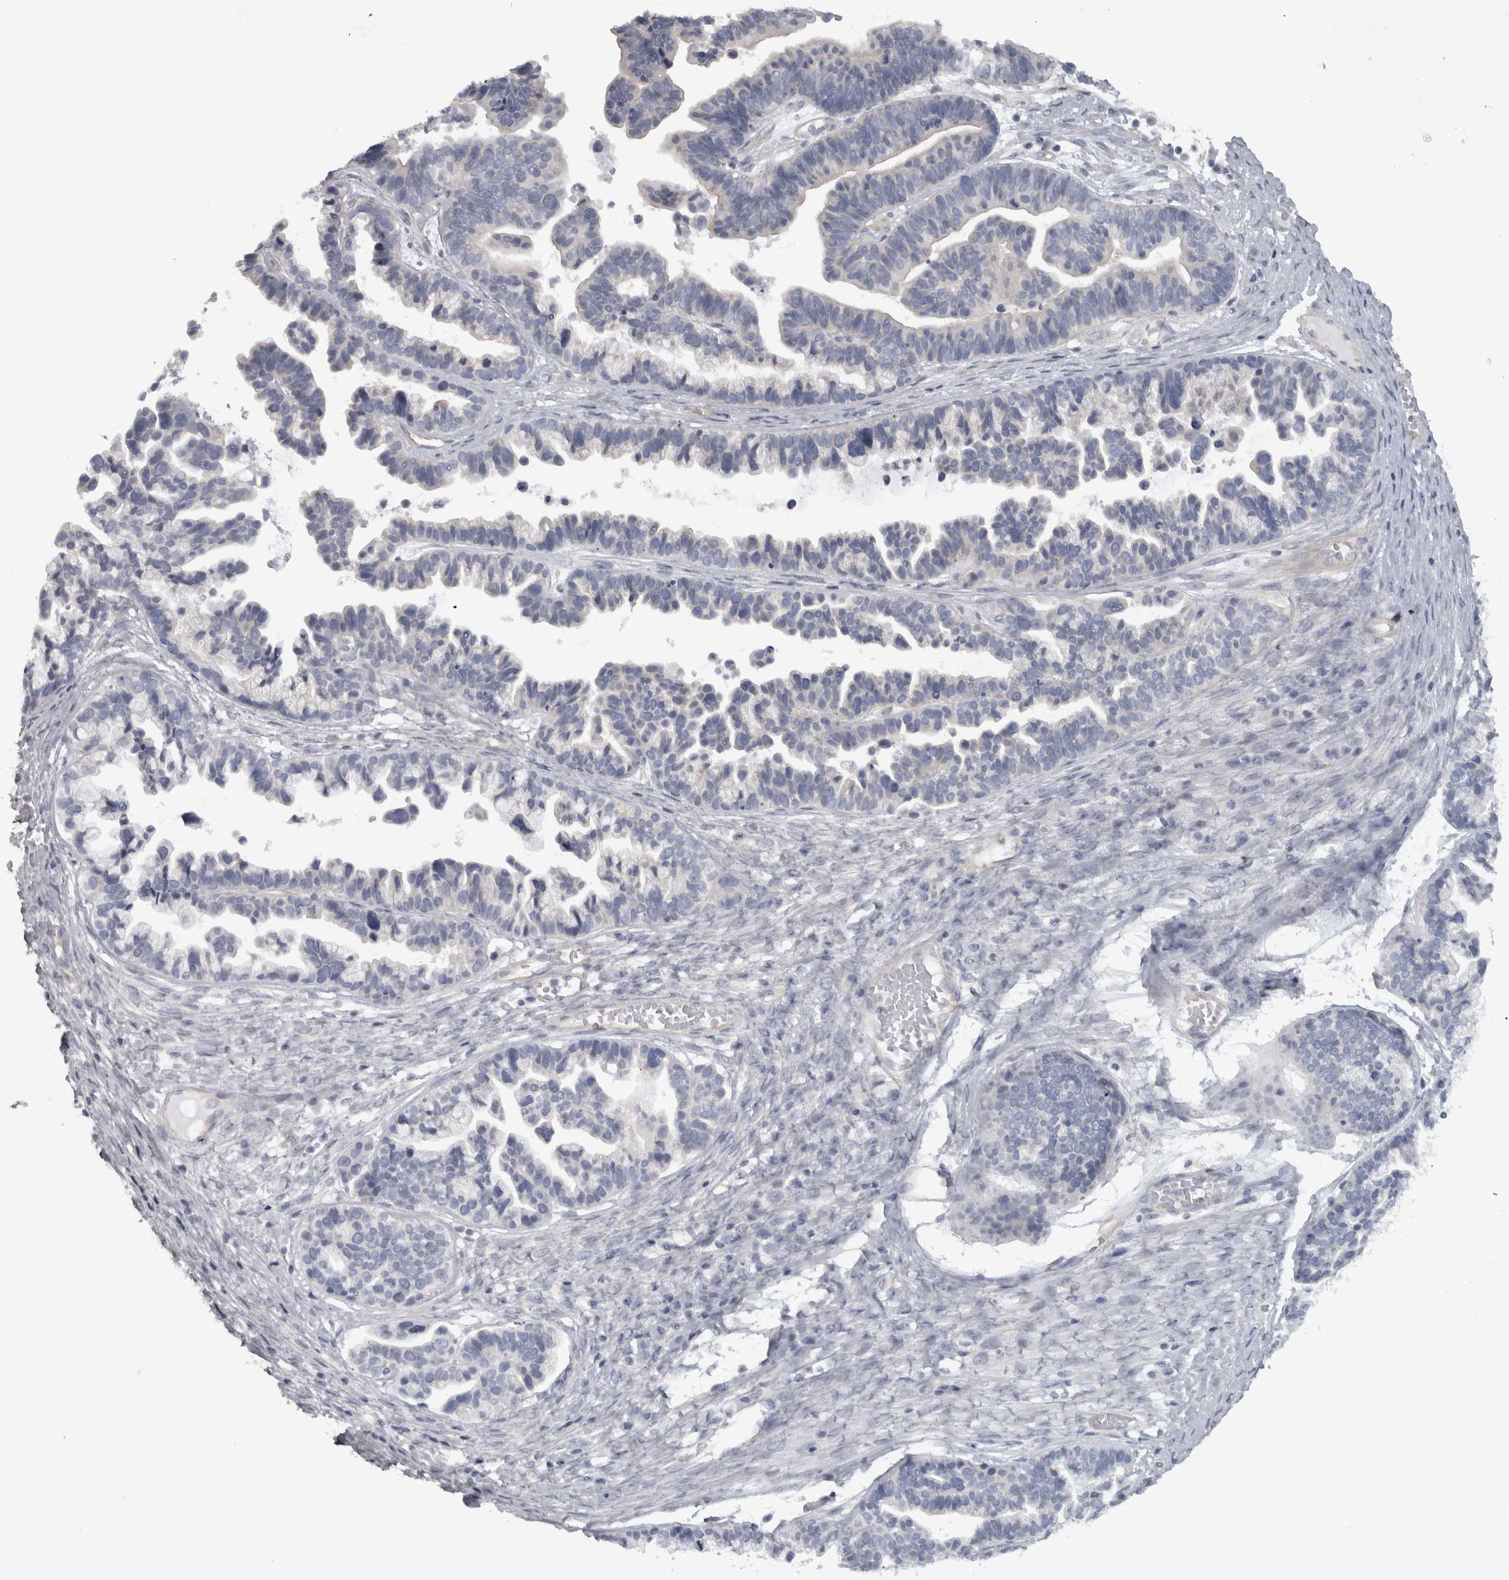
{"staining": {"intensity": "negative", "quantity": "none", "location": "none"}, "tissue": "ovarian cancer", "cell_type": "Tumor cells", "image_type": "cancer", "snomed": [{"axis": "morphology", "description": "Cystadenocarcinoma, serous, NOS"}, {"axis": "topography", "description": "Ovary"}], "caption": "Tumor cells show no significant positivity in ovarian serous cystadenocarcinoma.", "gene": "PPP1R12B", "patient": {"sex": "female", "age": 56}}